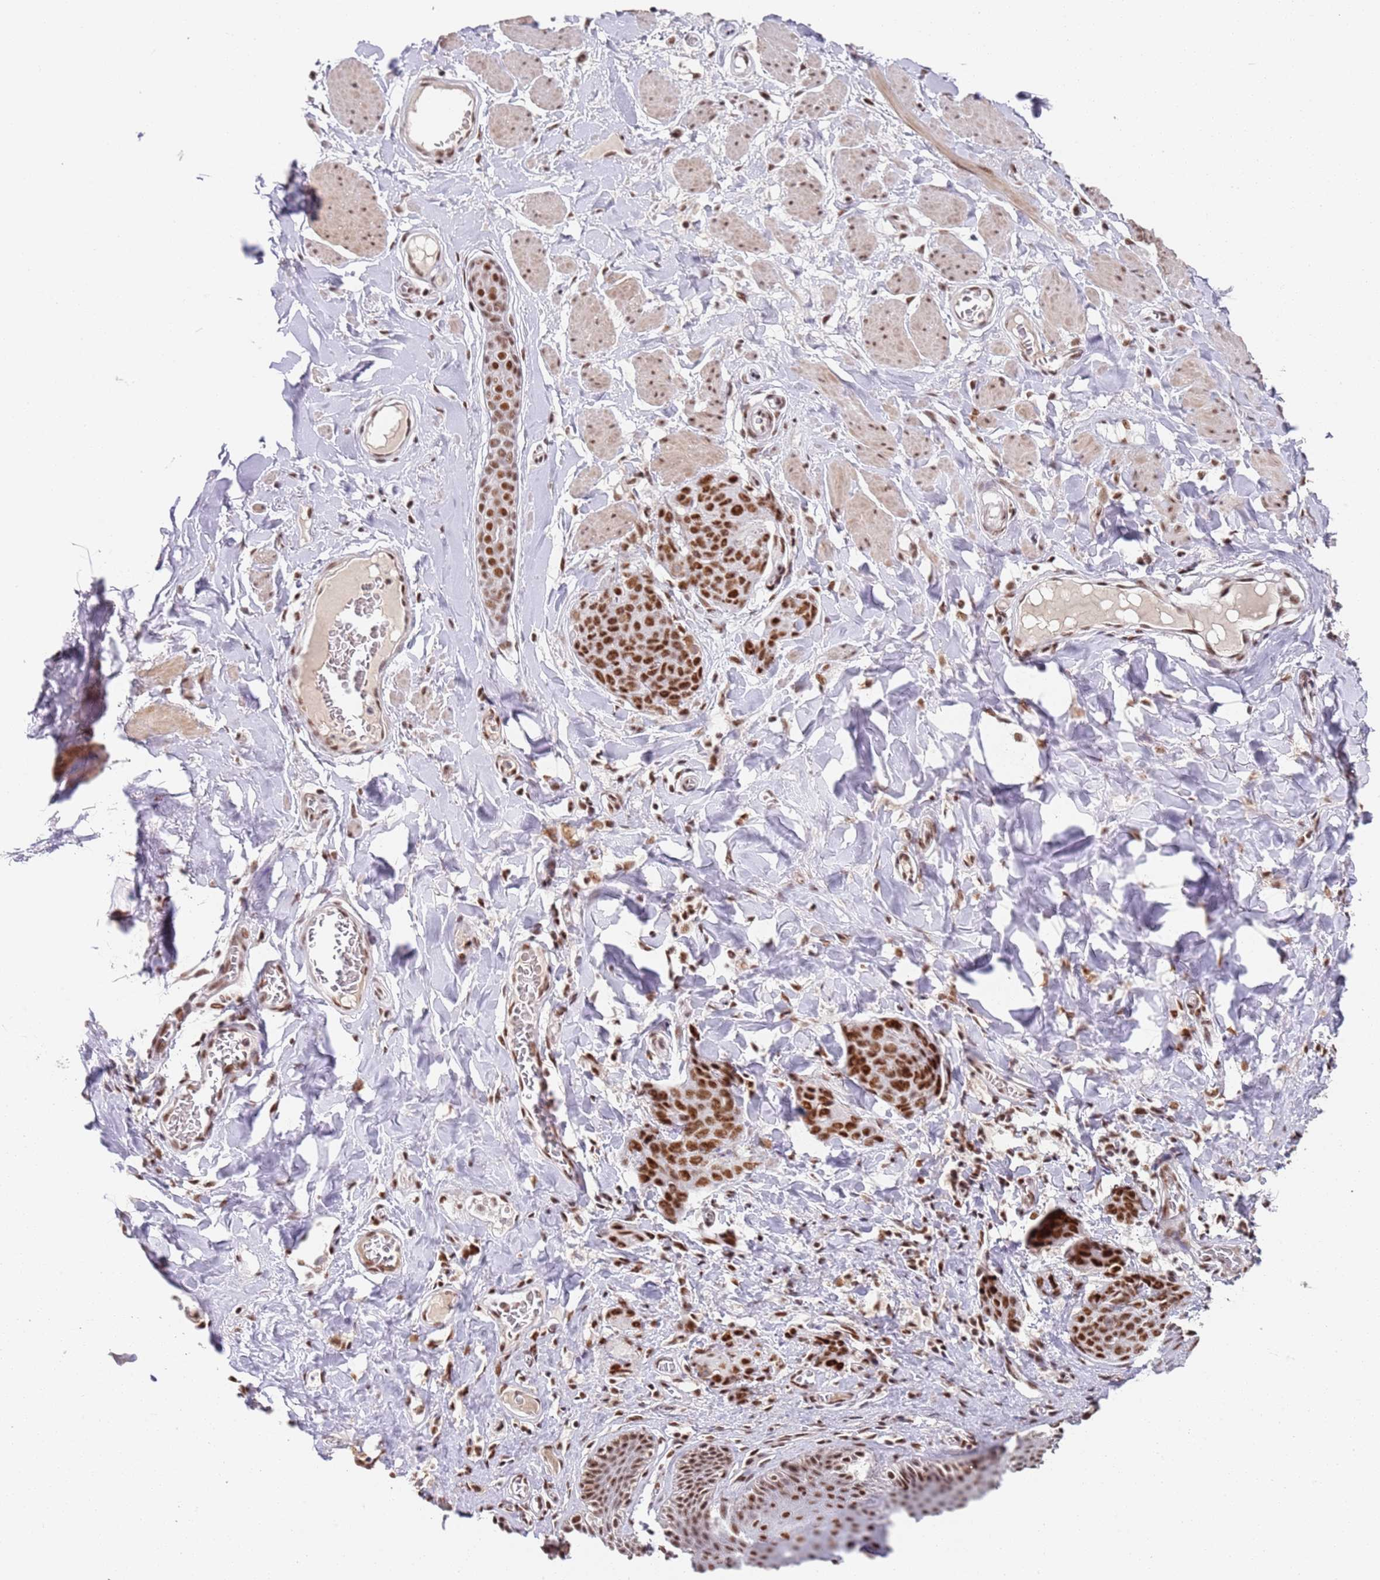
{"staining": {"intensity": "strong", "quantity": ">75%", "location": "nuclear"}, "tissue": "skin cancer", "cell_type": "Tumor cells", "image_type": "cancer", "snomed": [{"axis": "morphology", "description": "Squamous cell carcinoma, NOS"}, {"axis": "topography", "description": "Skin"}, {"axis": "topography", "description": "Vulva"}], "caption": "The histopathology image reveals immunohistochemical staining of skin squamous cell carcinoma. There is strong nuclear staining is appreciated in approximately >75% of tumor cells.", "gene": "AKAP8L", "patient": {"sex": "female", "age": 85}}